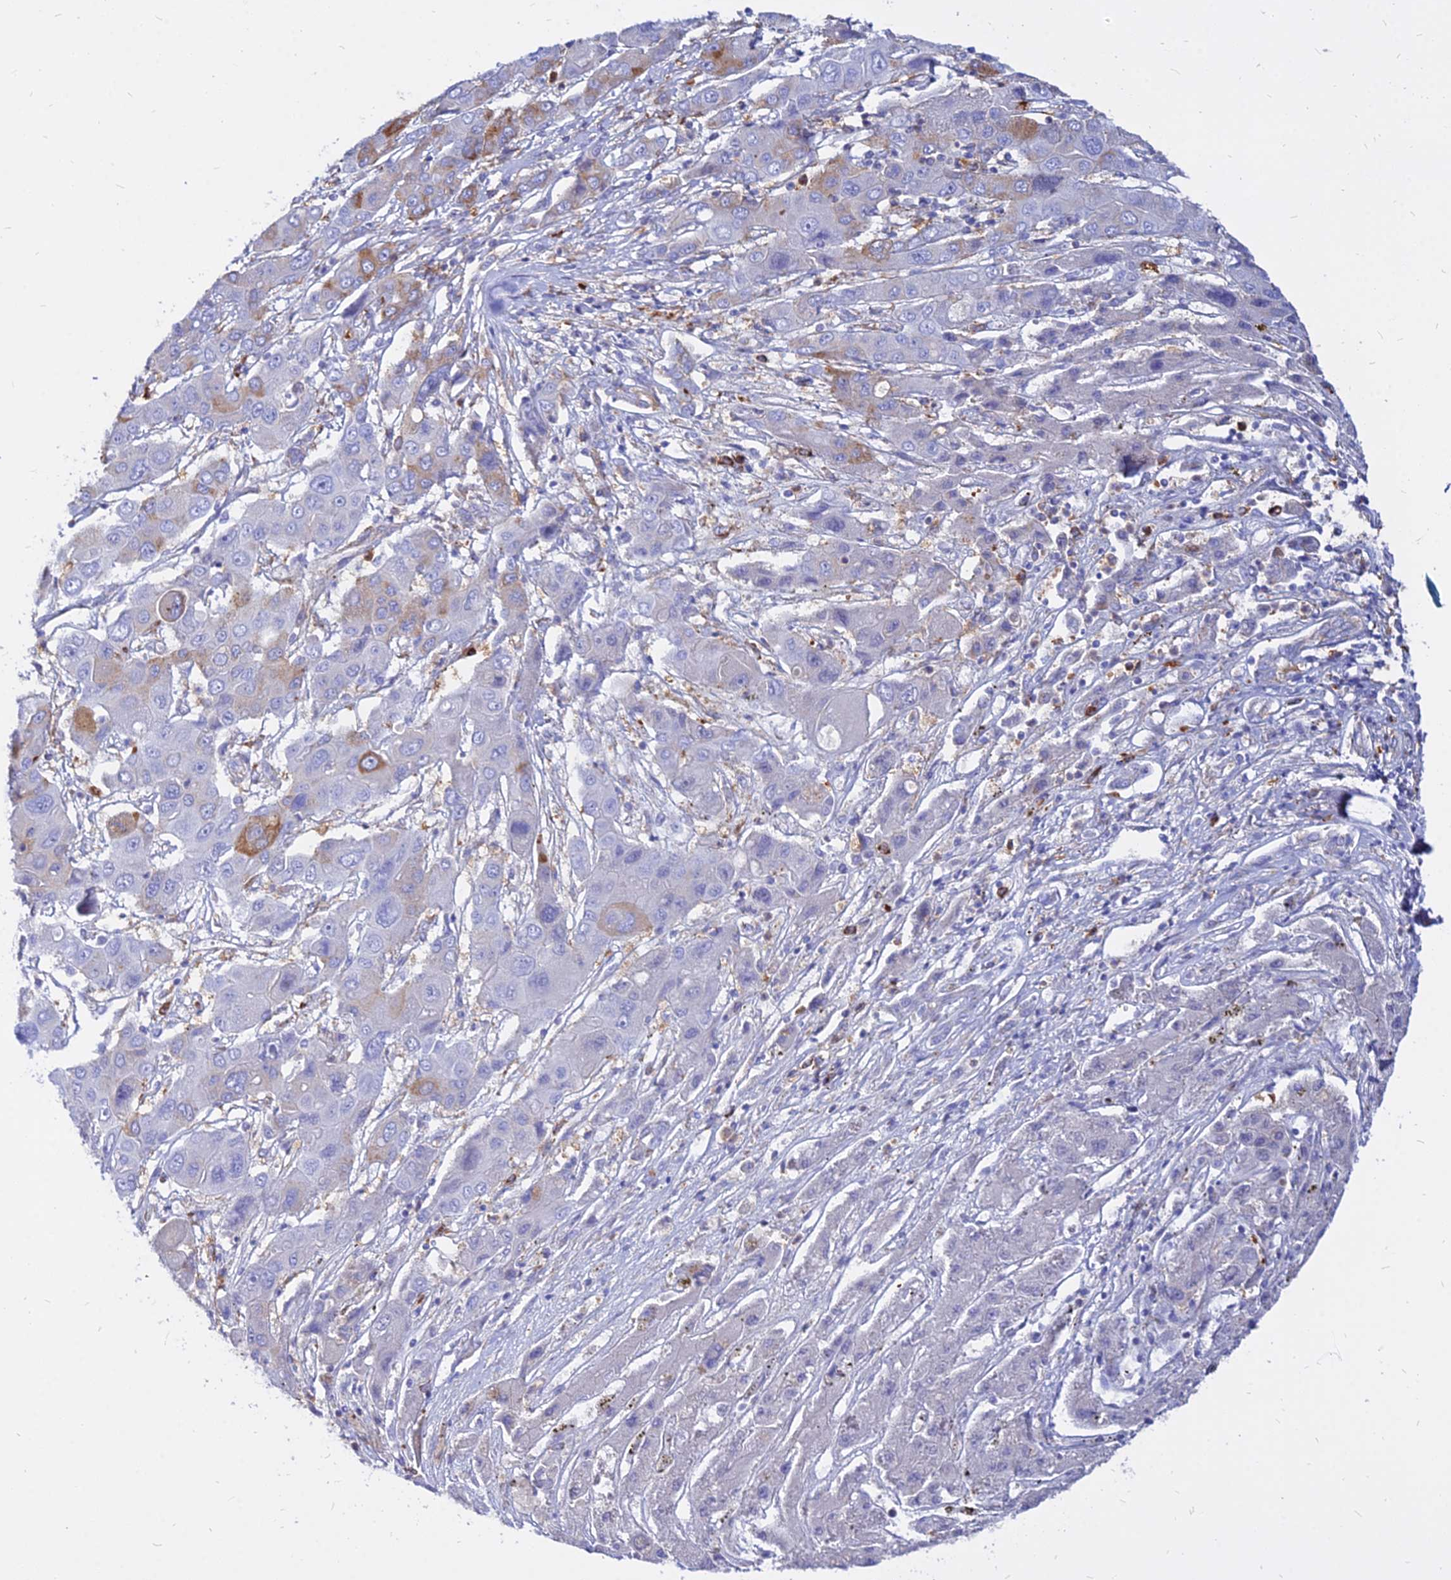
{"staining": {"intensity": "strong", "quantity": "<25%", "location": "cytoplasmic/membranous"}, "tissue": "liver cancer", "cell_type": "Tumor cells", "image_type": "cancer", "snomed": [{"axis": "morphology", "description": "Cholangiocarcinoma"}, {"axis": "topography", "description": "Liver"}], "caption": "Immunohistochemistry (IHC) (DAB) staining of liver cholangiocarcinoma exhibits strong cytoplasmic/membranous protein staining in approximately <25% of tumor cells. (brown staining indicates protein expression, while blue staining denotes nuclei).", "gene": "AGTRAP", "patient": {"sex": "male", "age": 67}}